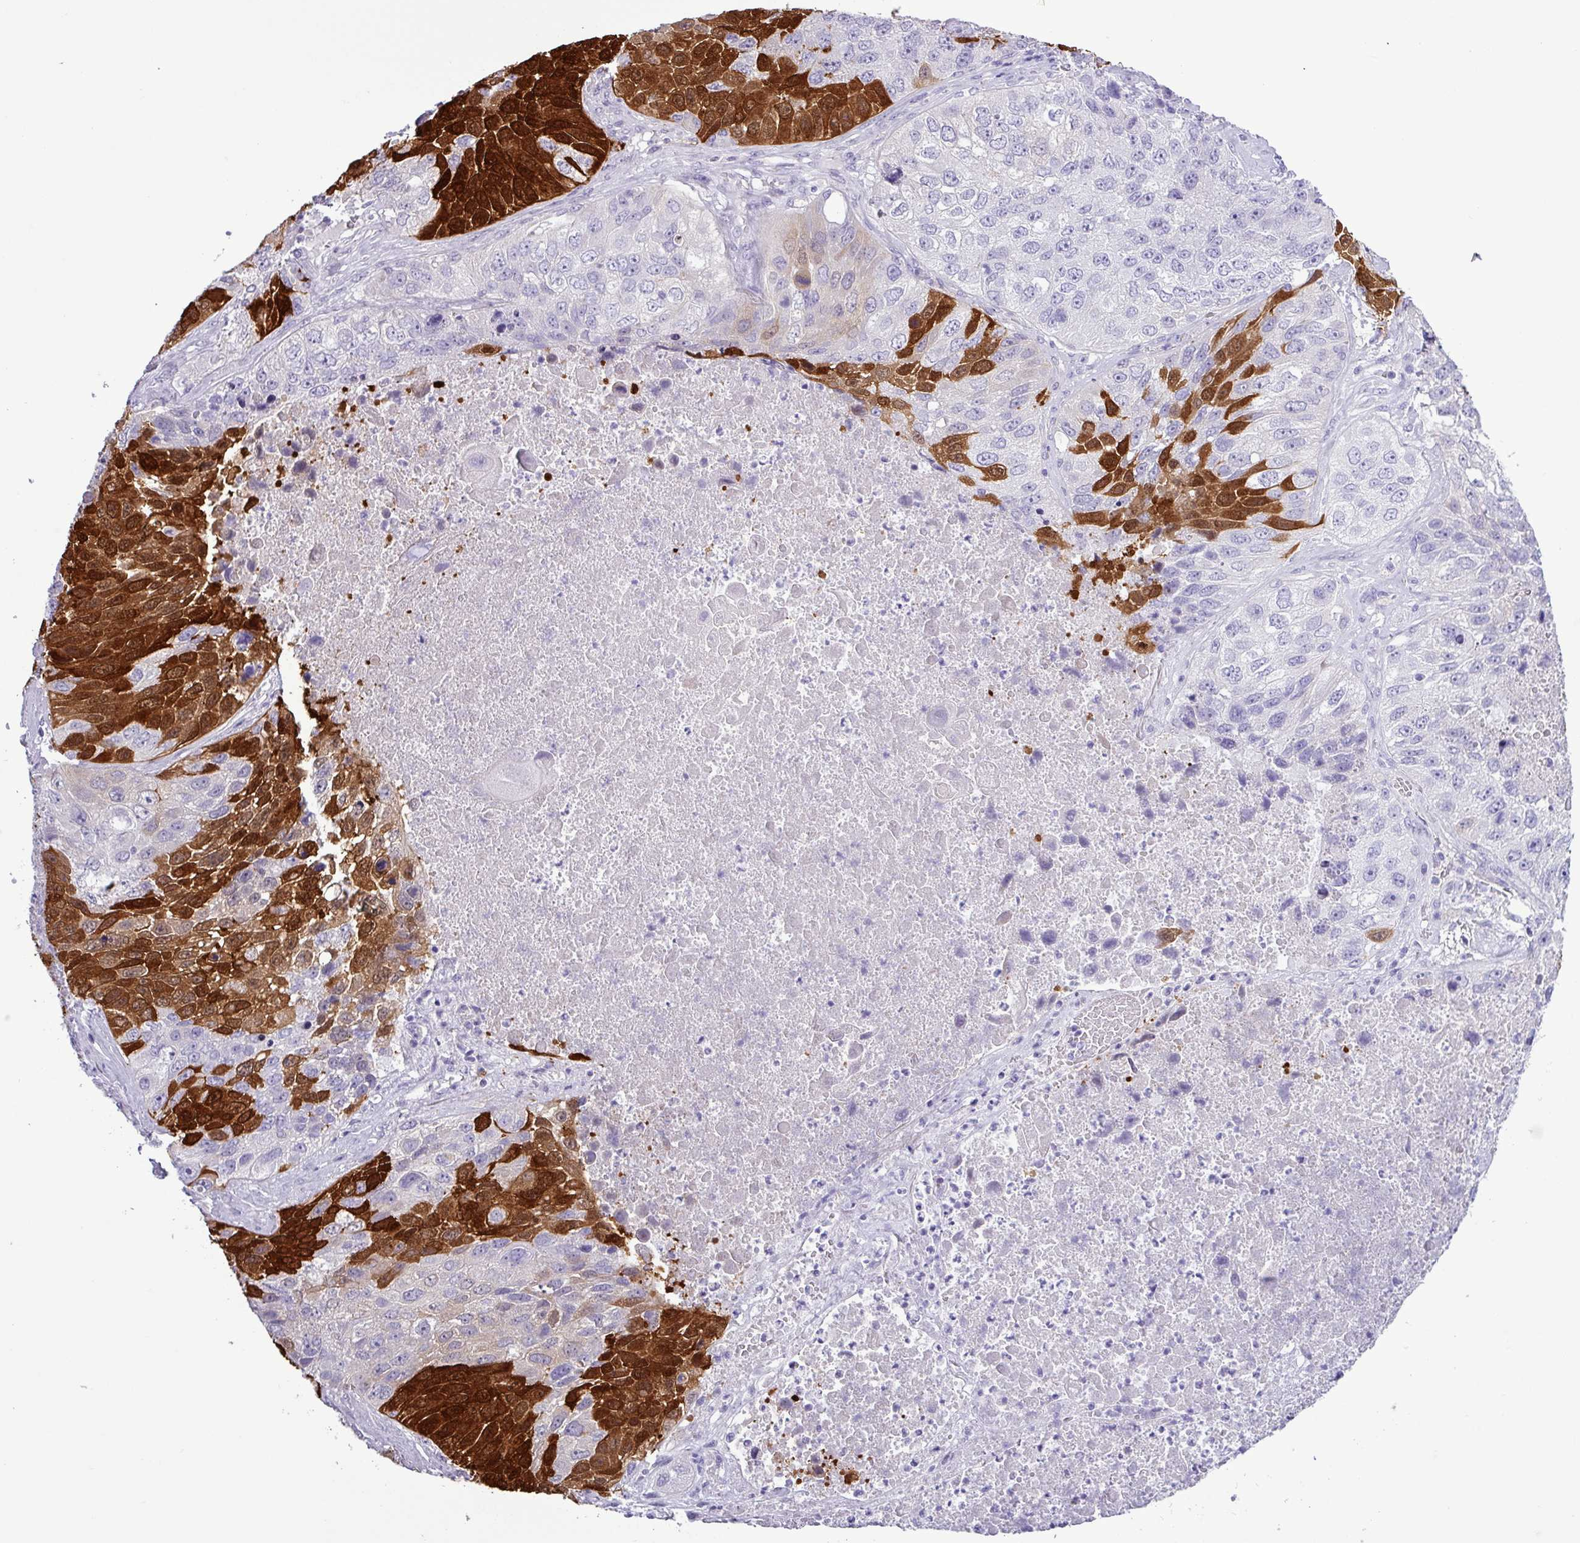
{"staining": {"intensity": "strong", "quantity": "<25%", "location": "cytoplasmic/membranous,nuclear"}, "tissue": "lung cancer", "cell_type": "Tumor cells", "image_type": "cancer", "snomed": [{"axis": "morphology", "description": "Squamous cell carcinoma, NOS"}, {"axis": "topography", "description": "Lung"}], "caption": "A high-resolution micrograph shows immunohistochemistry (IHC) staining of lung cancer (squamous cell carcinoma), which displays strong cytoplasmic/membranous and nuclear expression in about <25% of tumor cells.", "gene": "ALDH3A1", "patient": {"sex": "male", "age": 61}}